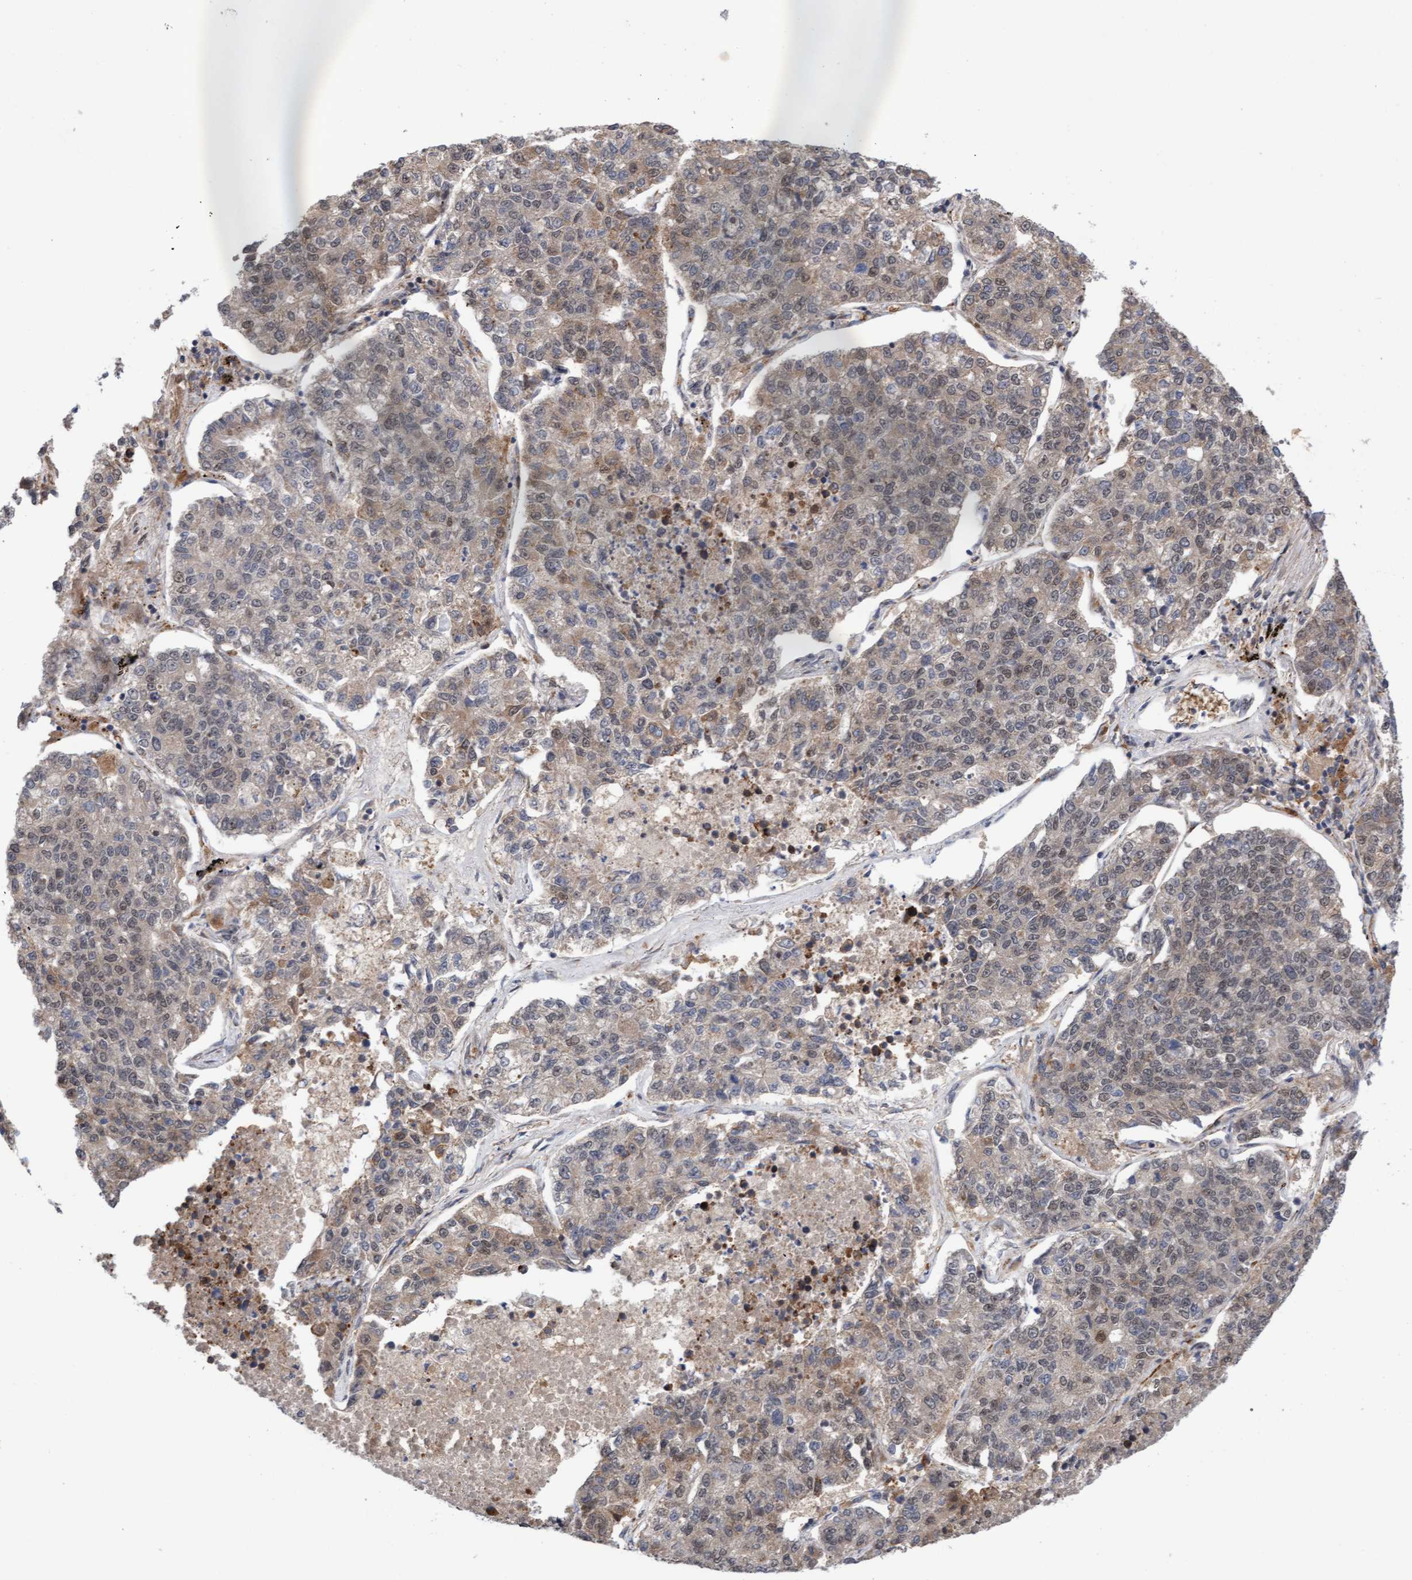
{"staining": {"intensity": "moderate", "quantity": "25%-75%", "location": "cytoplasmic/membranous,nuclear"}, "tissue": "lung cancer", "cell_type": "Tumor cells", "image_type": "cancer", "snomed": [{"axis": "morphology", "description": "Adenocarcinoma, NOS"}, {"axis": "topography", "description": "Lung"}], "caption": "The image exhibits staining of lung adenocarcinoma, revealing moderate cytoplasmic/membranous and nuclear protein staining (brown color) within tumor cells.", "gene": "TANC2", "patient": {"sex": "male", "age": 49}}